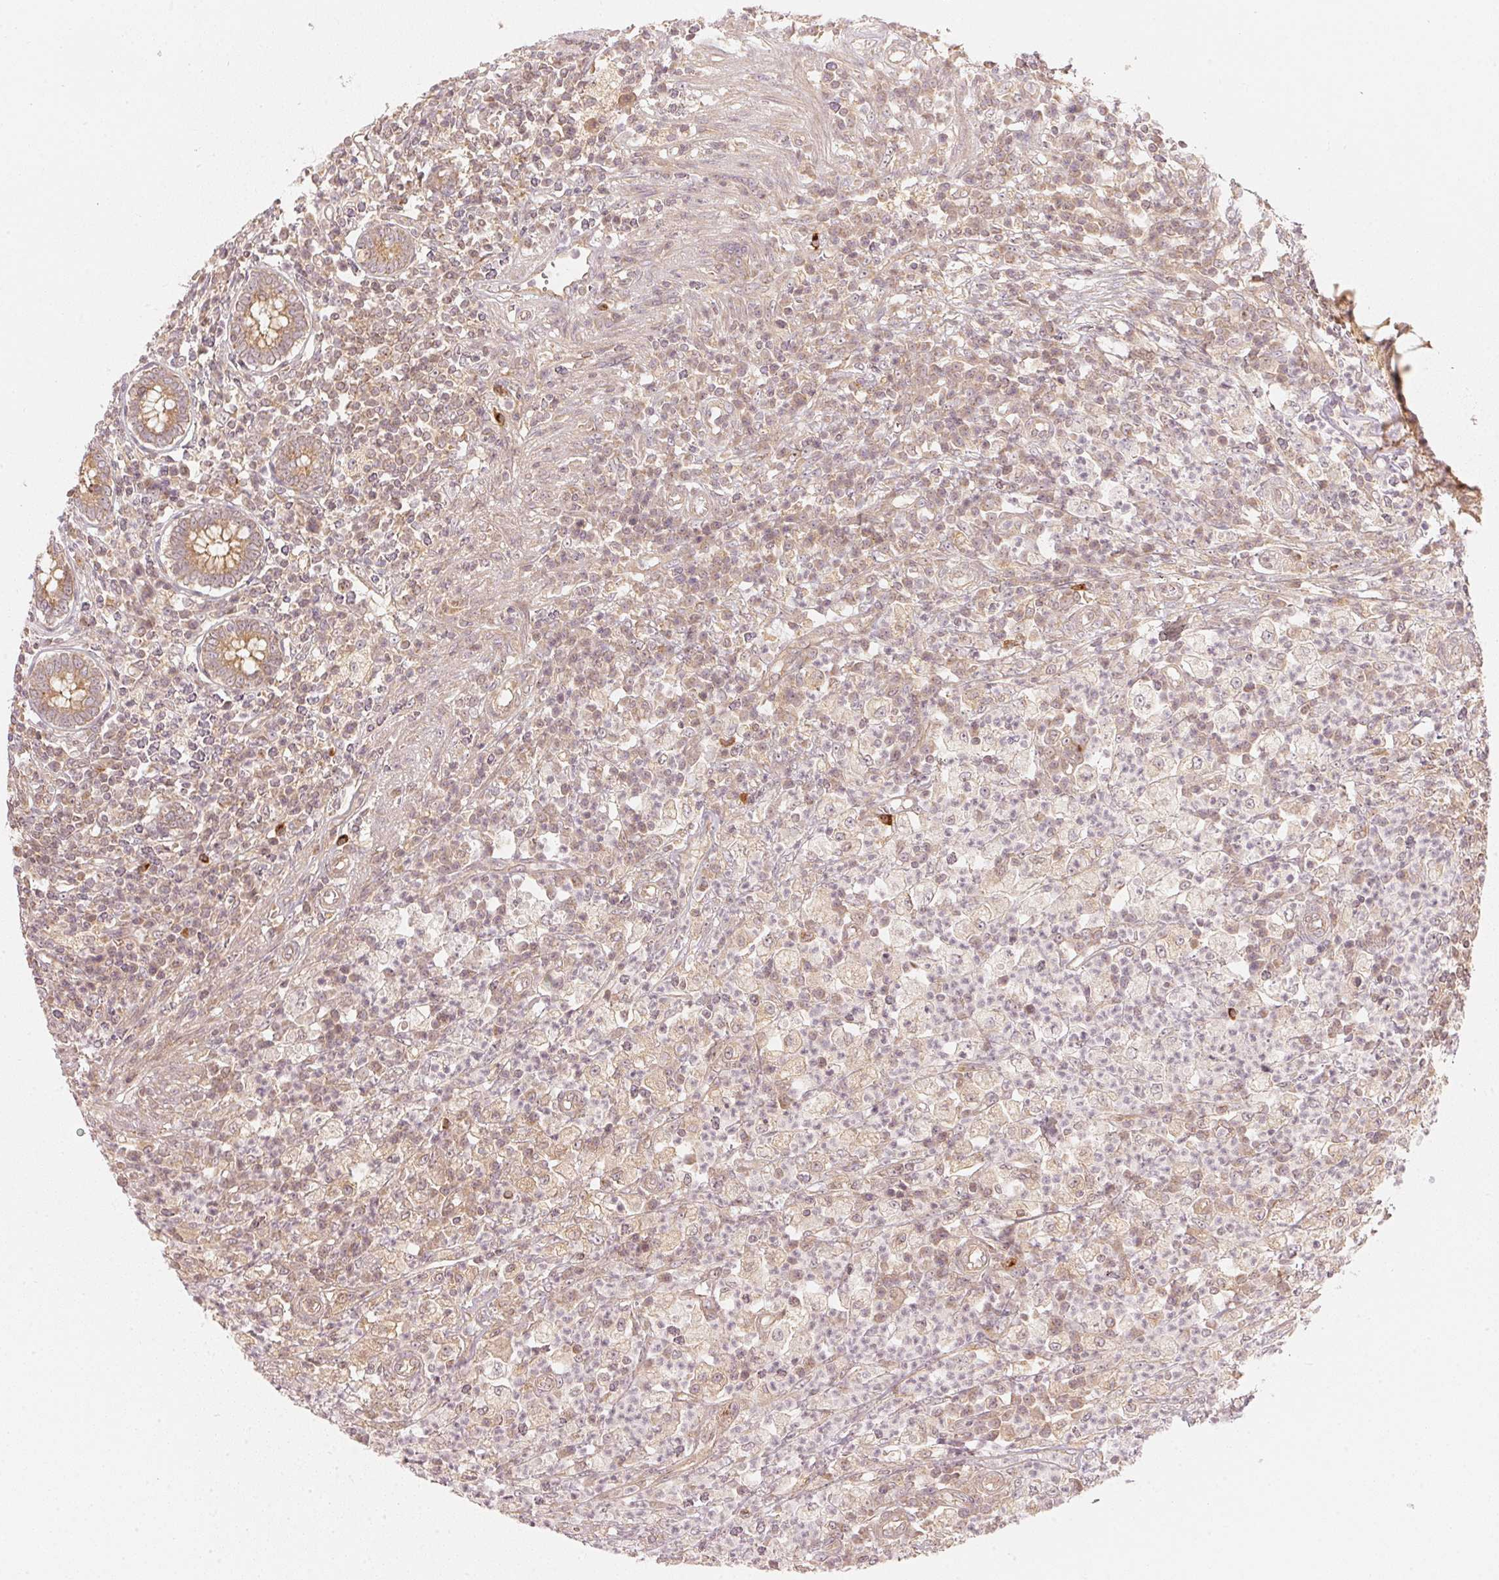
{"staining": {"intensity": "weak", "quantity": ">75%", "location": "cytoplasmic/membranous"}, "tissue": "colorectal cancer", "cell_type": "Tumor cells", "image_type": "cancer", "snomed": [{"axis": "morphology", "description": "Adenocarcinoma, NOS"}, {"axis": "topography", "description": "Colon"}], "caption": "Colorectal cancer was stained to show a protein in brown. There is low levels of weak cytoplasmic/membranous positivity in about >75% of tumor cells.", "gene": "WDR54", "patient": {"sex": "male", "age": 65}}